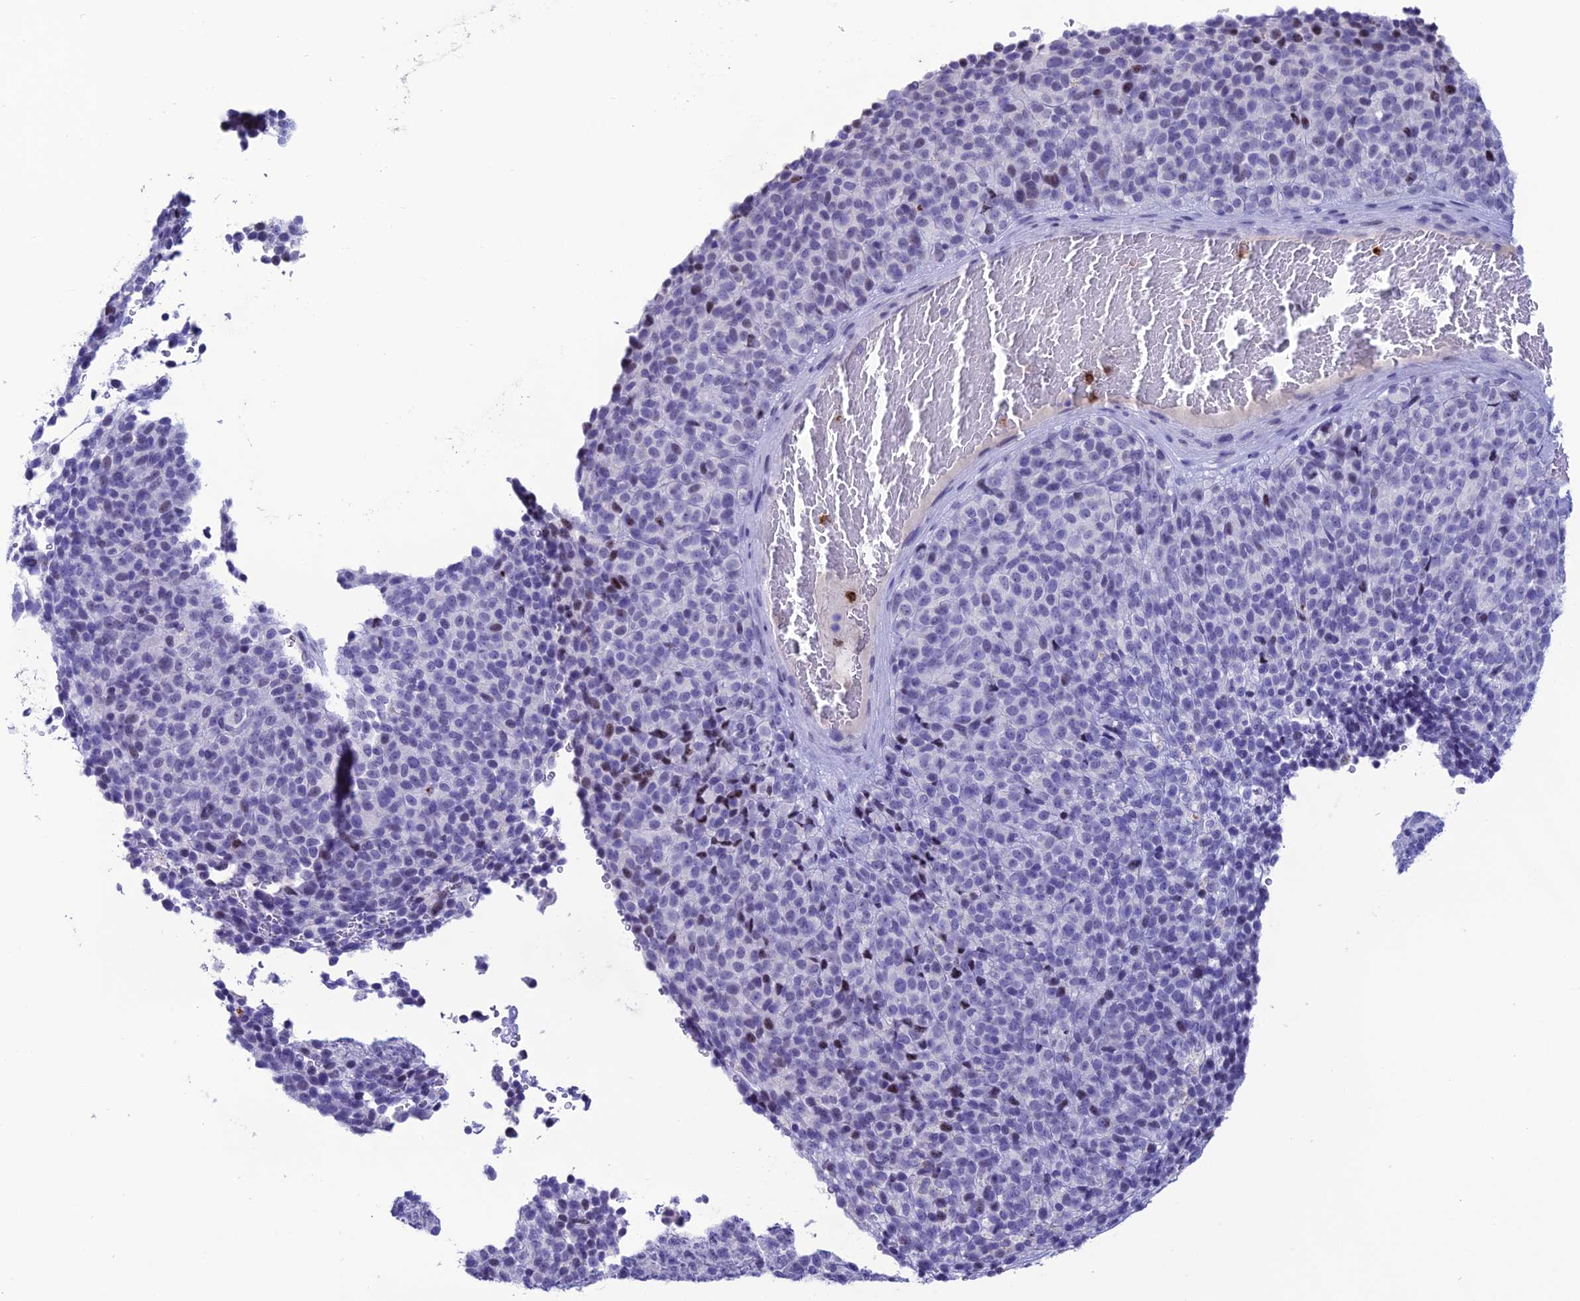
{"staining": {"intensity": "negative", "quantity": "none", "location": "none"}, "tissue": "melanoma", "cell_type": "Tumor cells", "image_type": "cancer", "snomed": [{"axis": "morphology", "description": "Malignant melanoma, Metastatic site"}, {"axis": "topography", "description": "Brain"}], "caption": "This histopathology image is of malignant melanoma (metastatic site) stained with immunohistochemistry (IHC) to label a protein in brown with the nuclei are counter-stained blue. There is no expression in tumor cells.", "gene": "MFSD2B", "patient": {"sex": "female", "age": 56}}